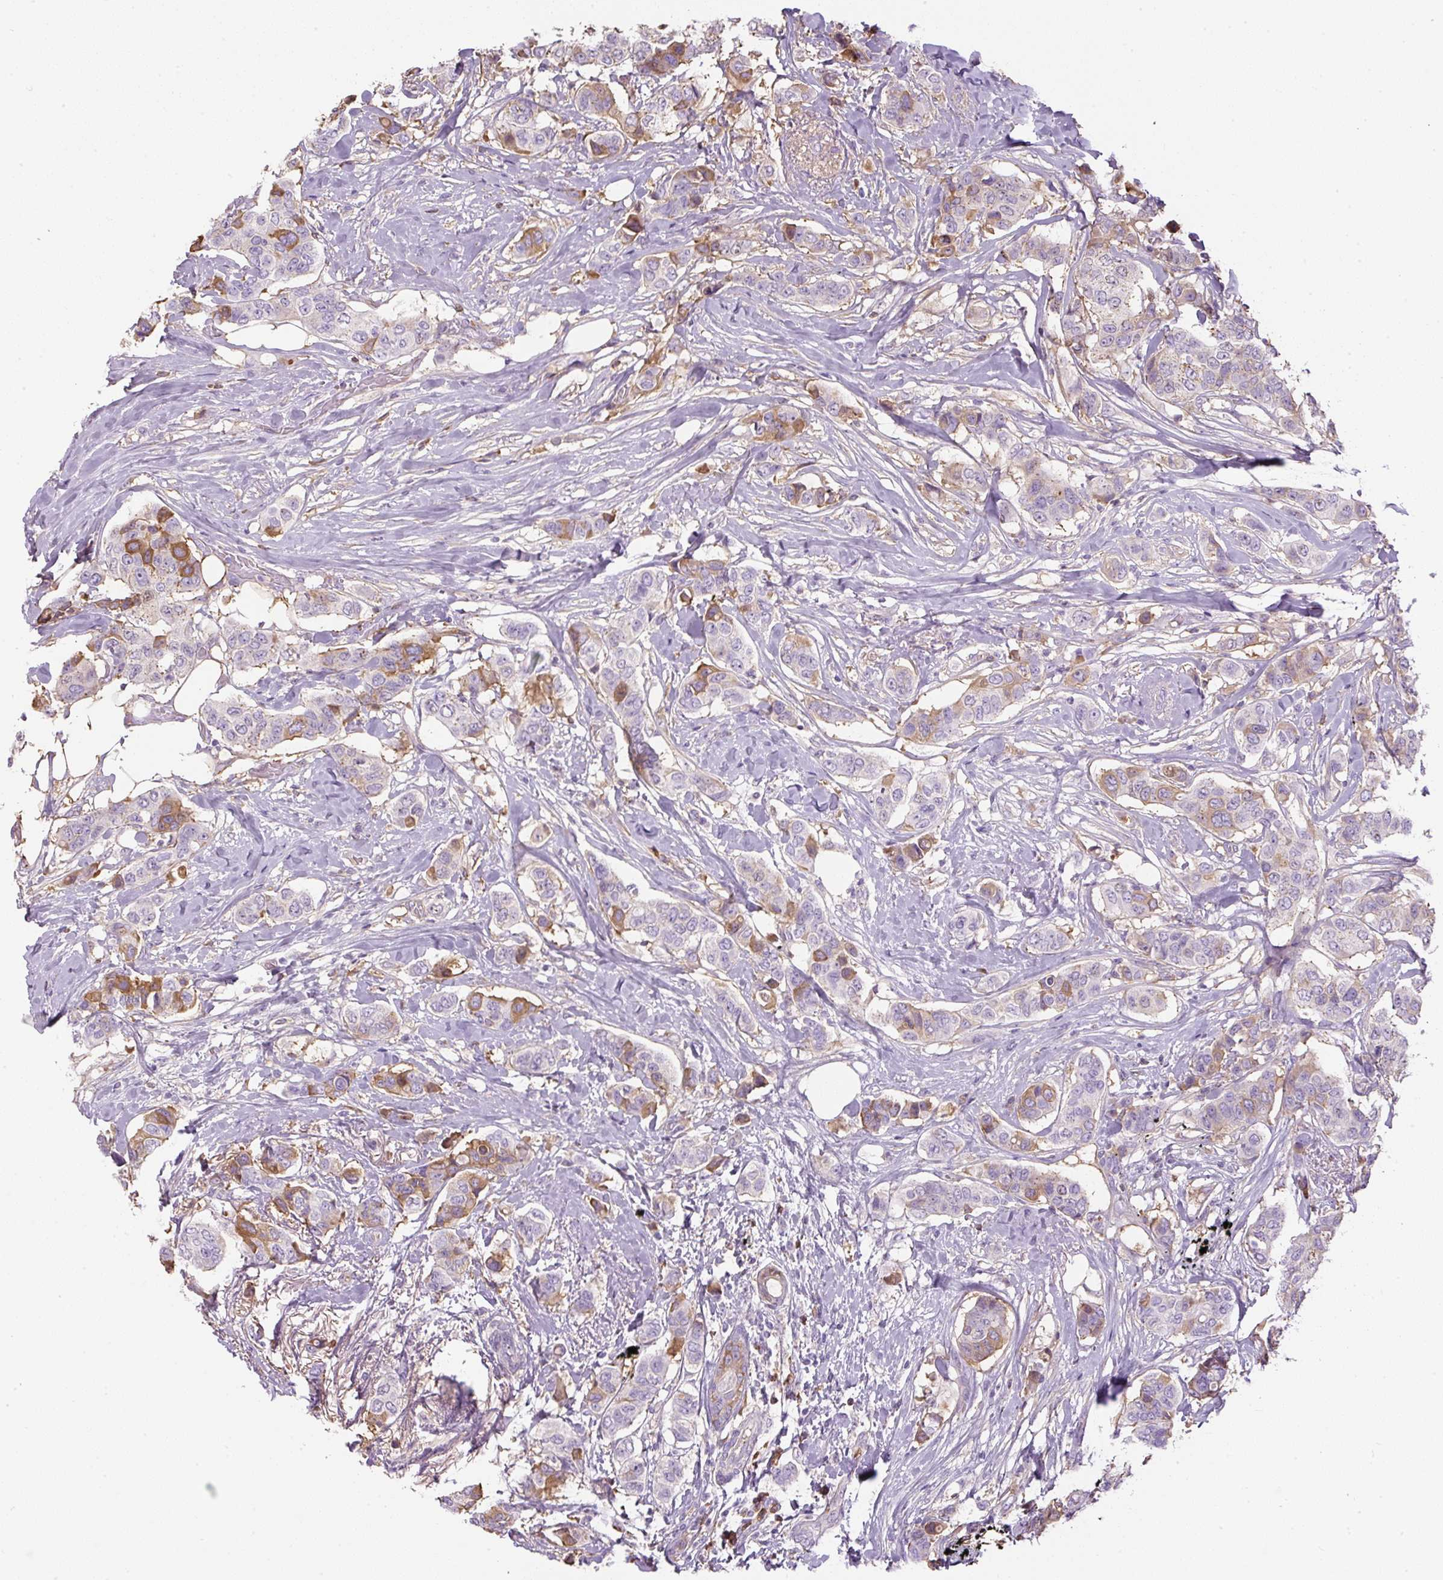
{"staining": {"intensity": "moderate", "quantity": "<25%", "location": "cytoplasmic/membranous"}, "tissue": "breast cancer", "cell_type": "Tumor cells", "image_type": "cancer", "snomed": [{"axis": "morphology", "description": "Lobular carcinoma"}, {"axis": "topography", "description": "Breast"}], "caption": "This histopathology image reveals immunohistochemistry staining of human lobular carcinoma (breast), with low moderate cytoplasmic/membranous expression in about <25% of tumor cells.", "gene": "APOA1", "patient": {"sex": "female", "age": 51}}